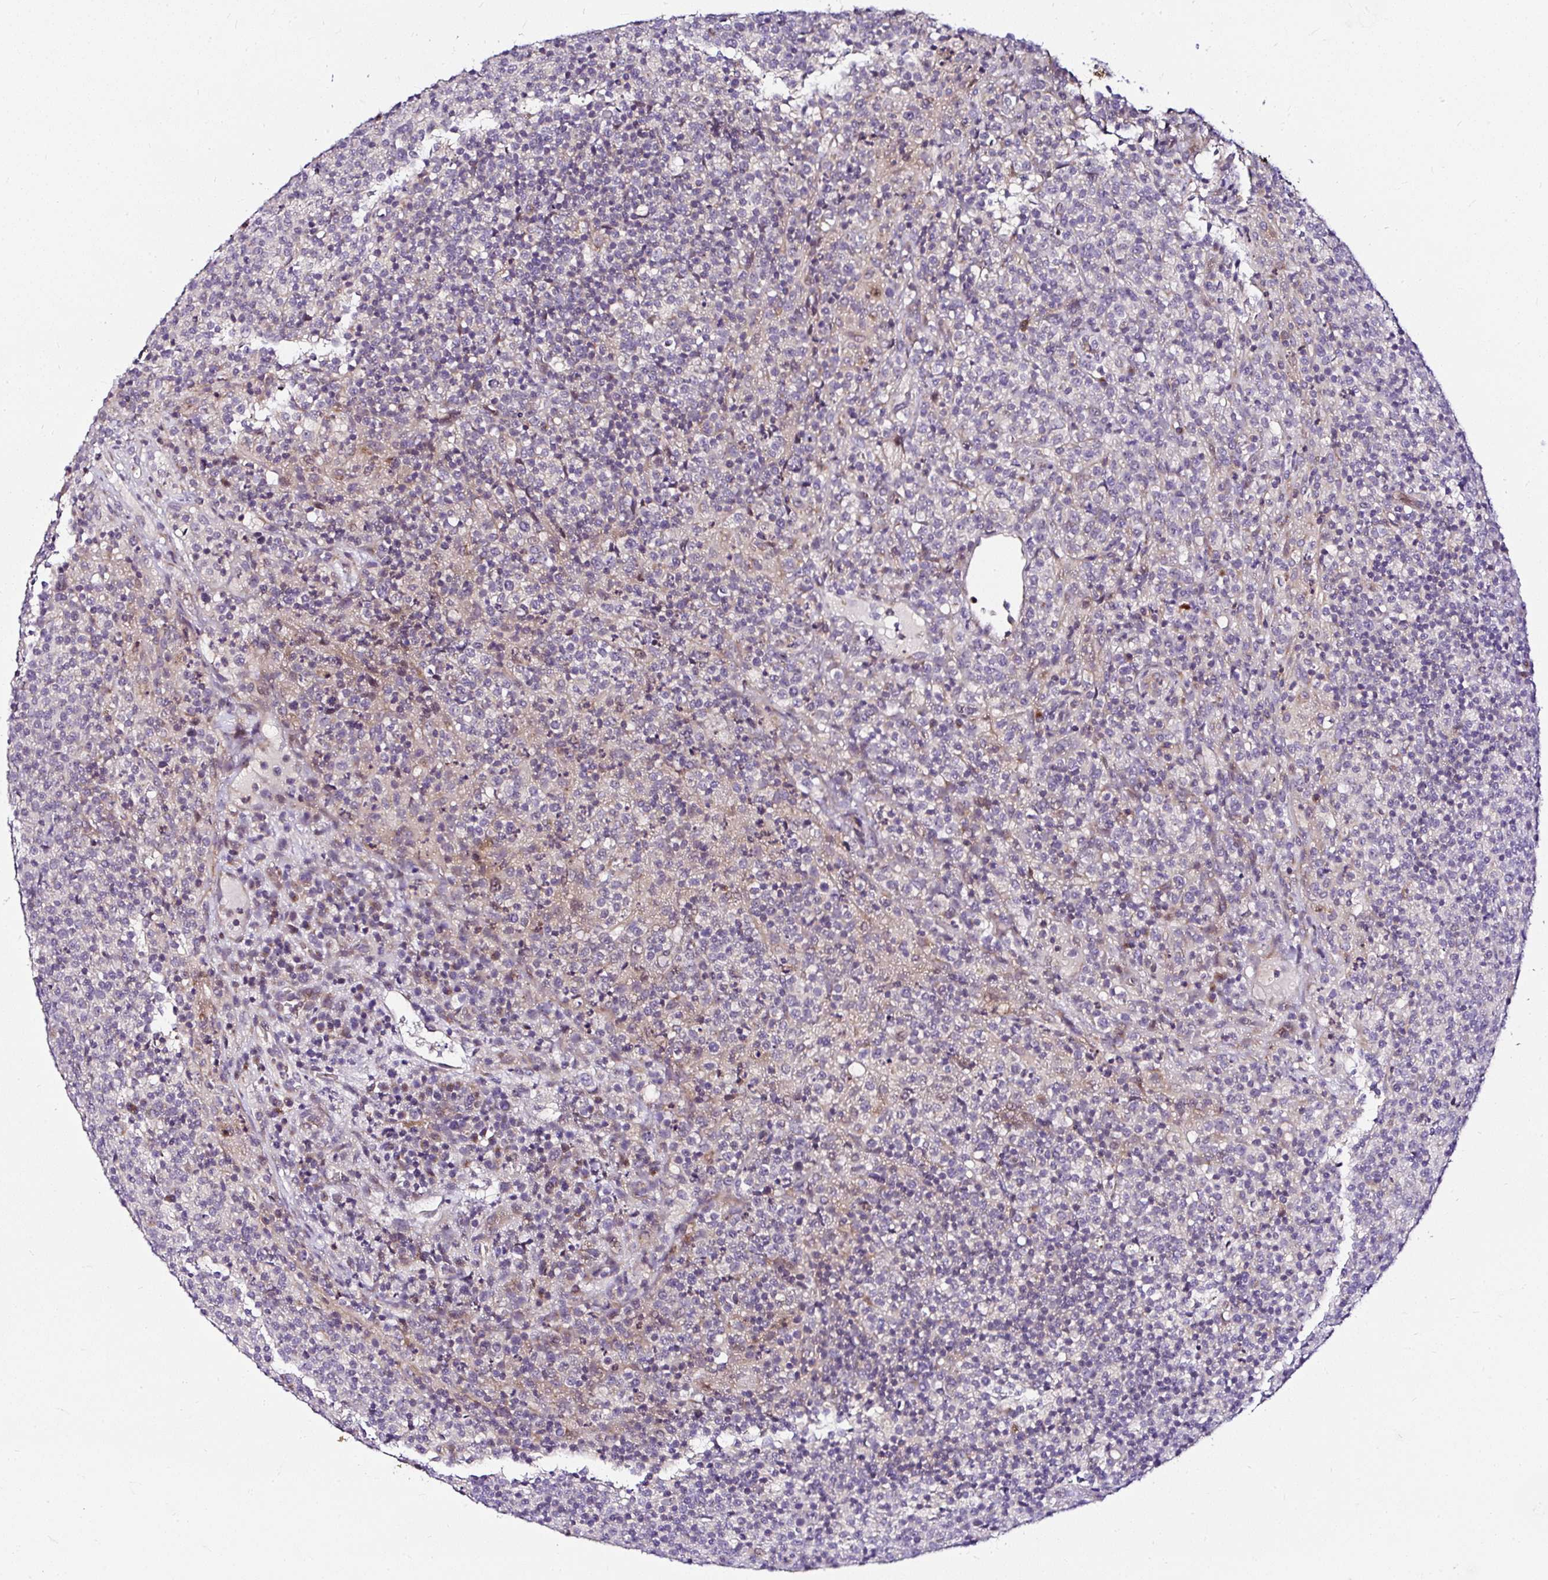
{"staining": {"intensity": "negative", "quantity": "none", "location": "none"}, "tissue": "lymphoma", "cell_type": "Tumor cells", "image_type": "cancer", "snomed": [{"axis": "morphology", "description": "Malignant lymphoma, non-Hodgkin's type, High grade"}, {"axis": "topography", "description": "Lymph node"}], "caption": "This is an IHC histopathology image of high-grade malignant lymphoma, non-Hodgkin's type. There is no staining in tumor cells.", "gene": "DEPDC5", "patient": {"sex": "male", "age": 54}}